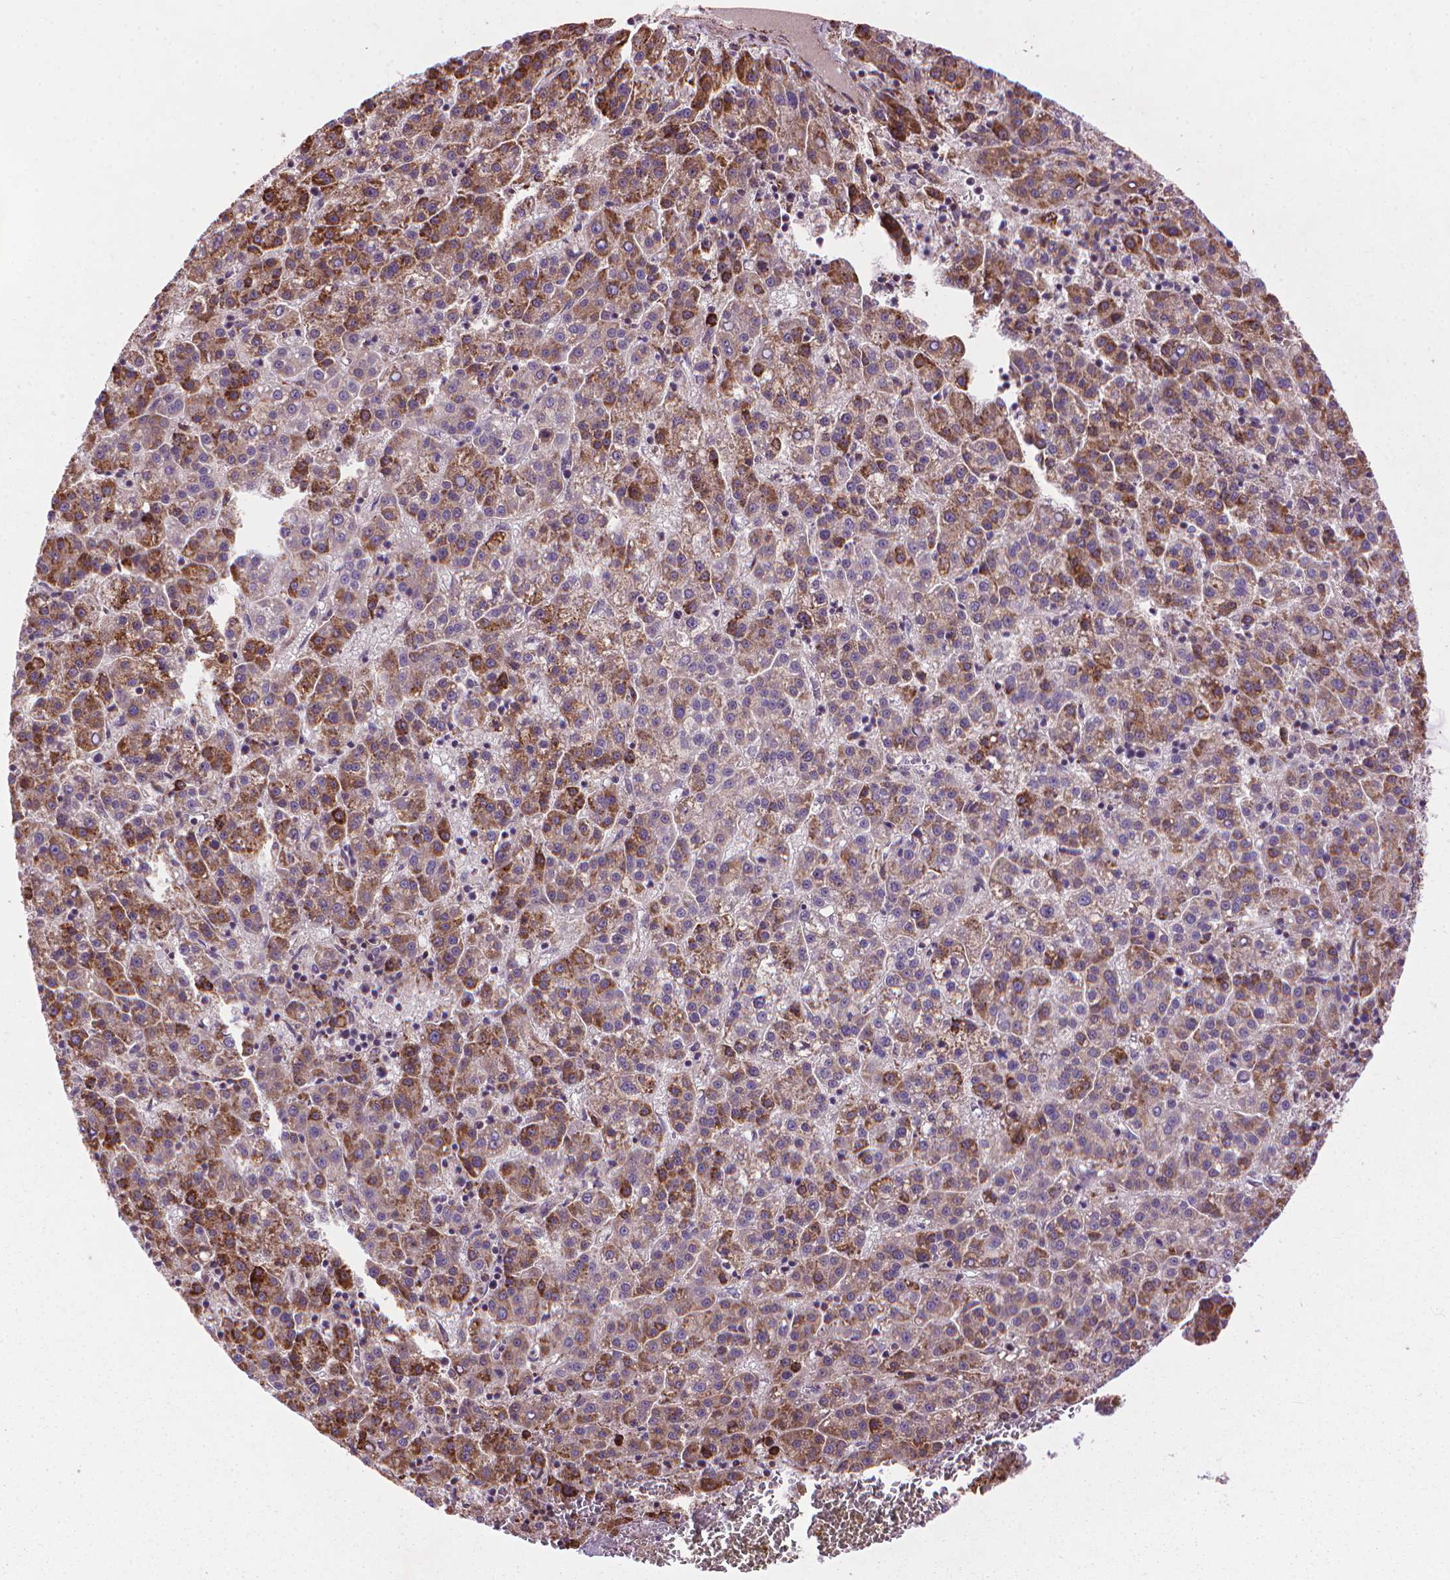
{"staining": {"intensity": "moderate", "quantity": "25%-75%", "location": "cytoplasmic/membranous"}, "tissue": "liver cancer", "cell_type": "Tumor cells", "image_type": "cancer", "snomed": [{"axis": "morphology", "description": "Carcinoma, Hepatocellular, NOS"}, {"axis": "topography", "description": "Liver"}], "caption": "Immunohistochemistry staining of hepatocellular carcinoma (liver), which shows medium levels of moderate cytoplasmic/membranous expression in about 25%-75% of tumor cells indicating moderate cytoplasmic/membranous protein positivity. The staining was performed using DAB (3,3'-diaminobenzidine) (brown) for protein detection and nuclei were counterstained in hematoxylin (blue).", "gene": "MYH14", "patient": {"sex": "female", "age": 58}}